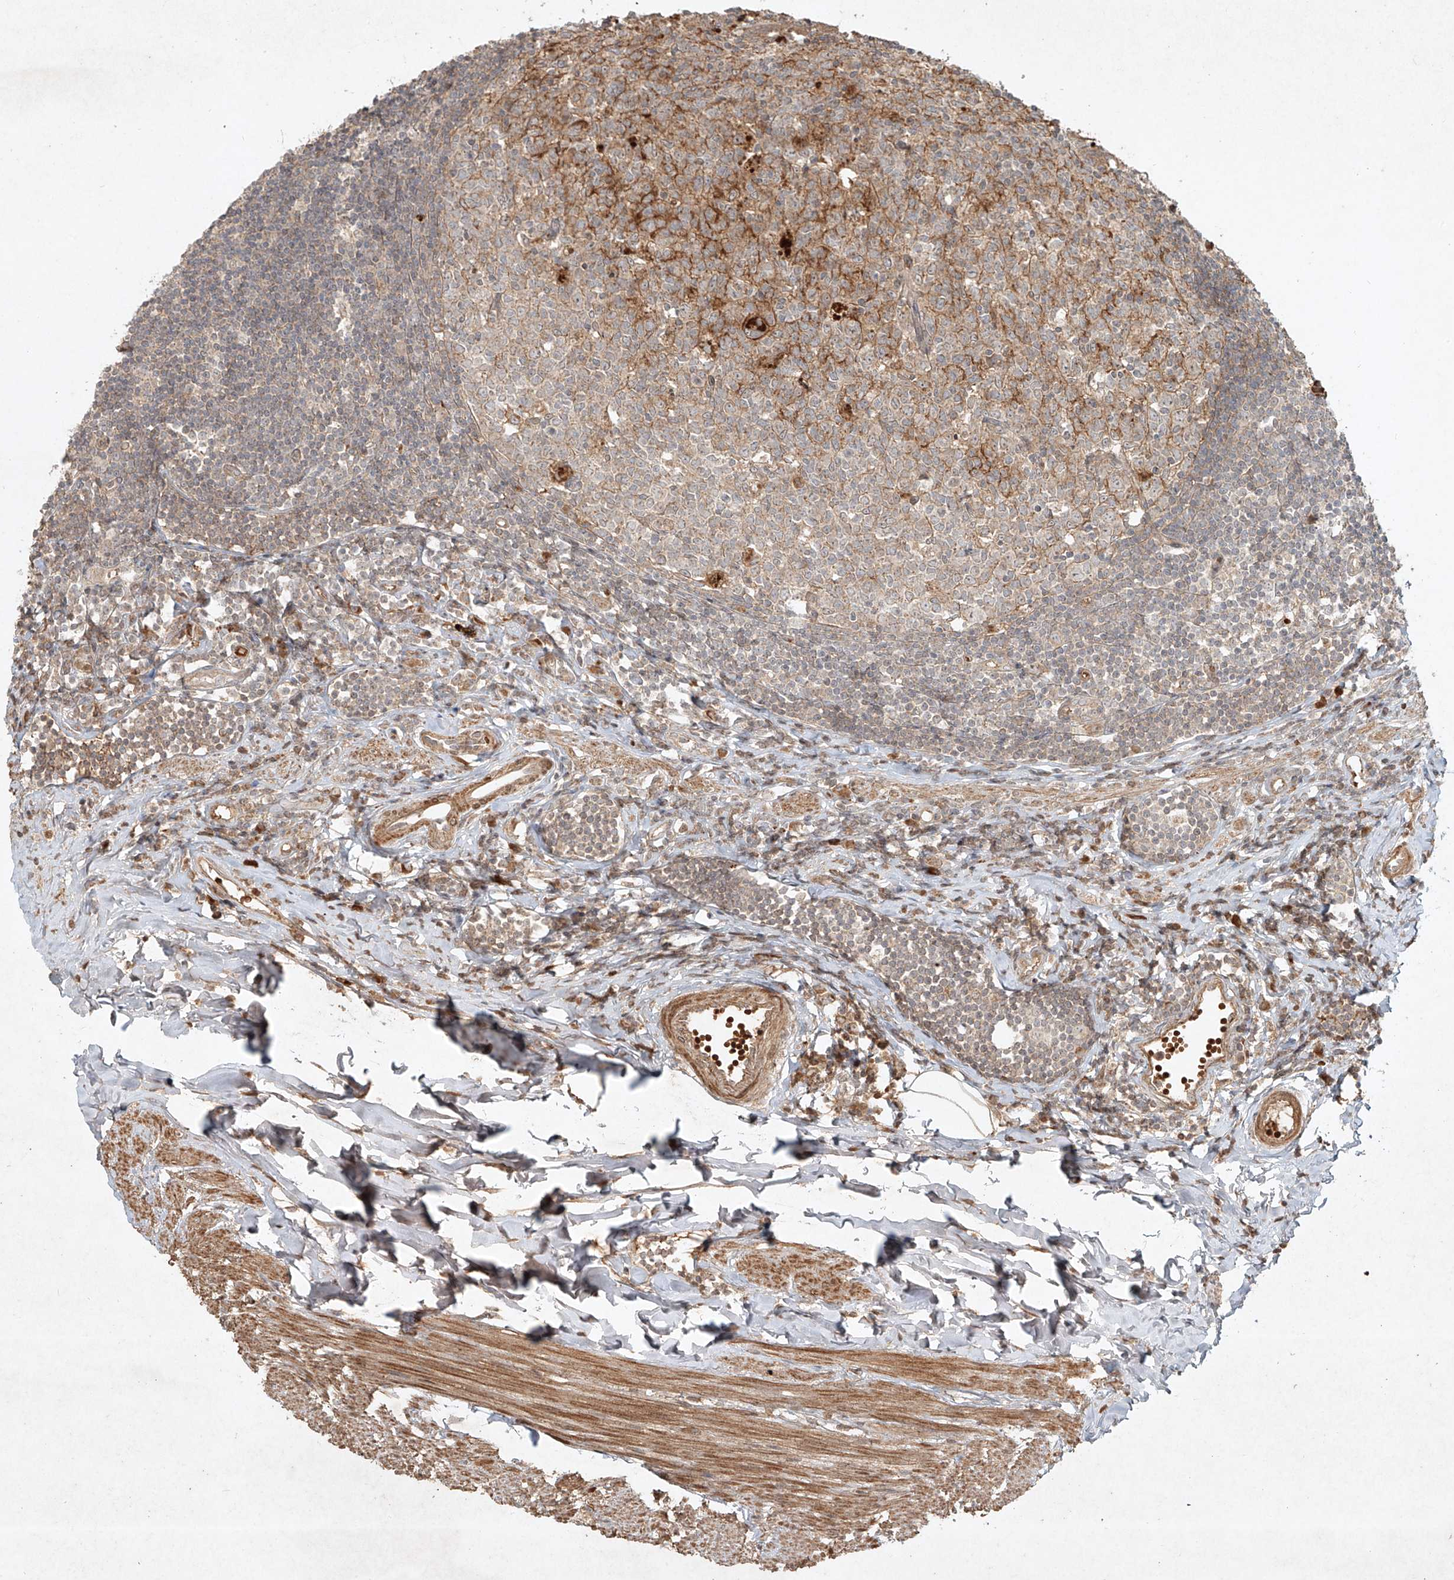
{"staining": {"intensity": "moderate", "quantity": ">75%", "location": "cytoplasmic/membranous"}, "tissue": "appendix", "cell_type": "Glandular cells", "image_type": "normal", "snomed": [{"axis": "morphology", "description": "Normal tissue, NOS"}, {"axis": "topography", "description": "Appendix"}], "caption": "Immunohistochemical staining of unremarkable appendix exhibits >75% levels of moderate cytoplasmic/membranous protein staining in about >75% of glandular cells. Using DAB (3,3'-diaminobenzidine) (brown) and hematoxylin (blue) stains, captured at high magnification using brightfield microscopy.", "gene": "CYYR1", "patient": {"sex": "female", "age": 54}}